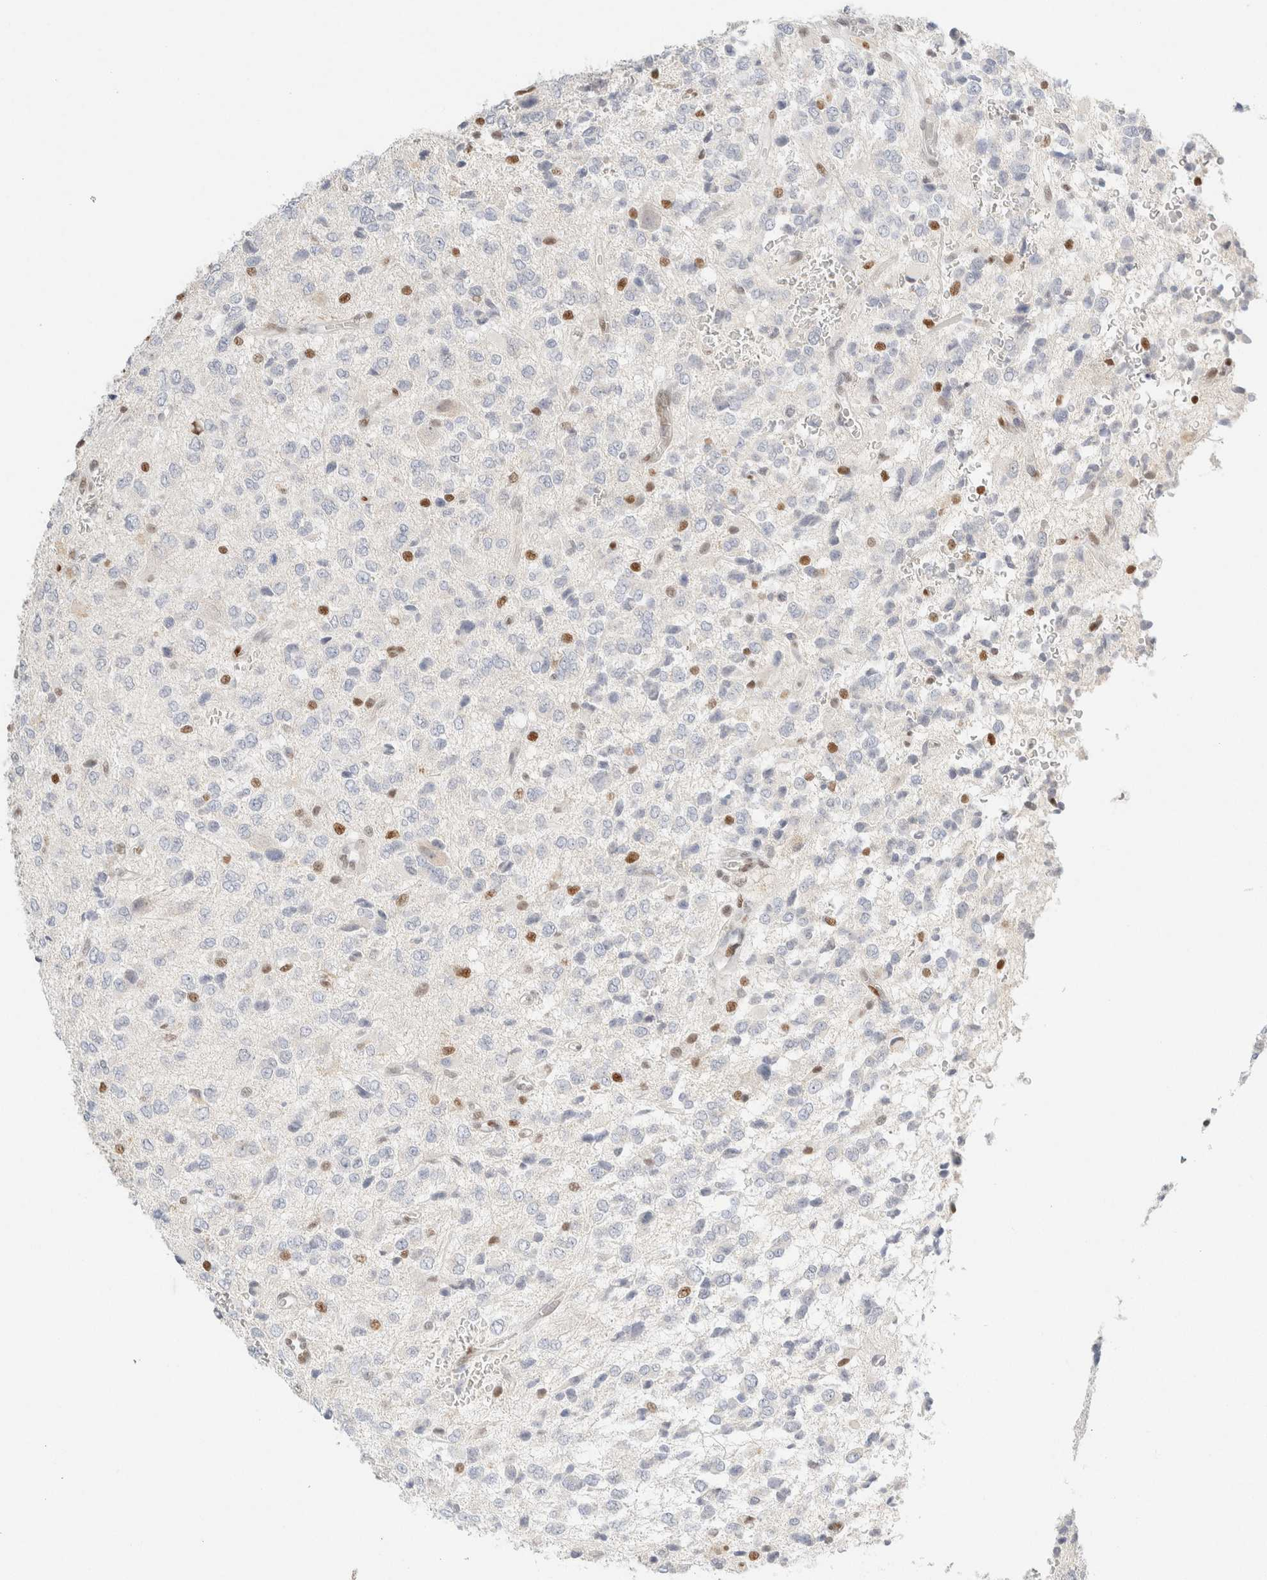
{"staining": {"intensity": "negative", "quantity": "none", "location": "none"}, "tissue": "glioma", "cell_type": "Tumor cells", "image_type": "cancer", "snomed": [{"axis": "morphology", "description": "Glioma, malignant, High grade"}, {"axis": "topography", "description": "pancreas cauda"}], "caption": "Tumor cells are negative for brown protein staining in glioma.", "gene": "DDB2", "patient": {"sex": "male", "age": 60}}